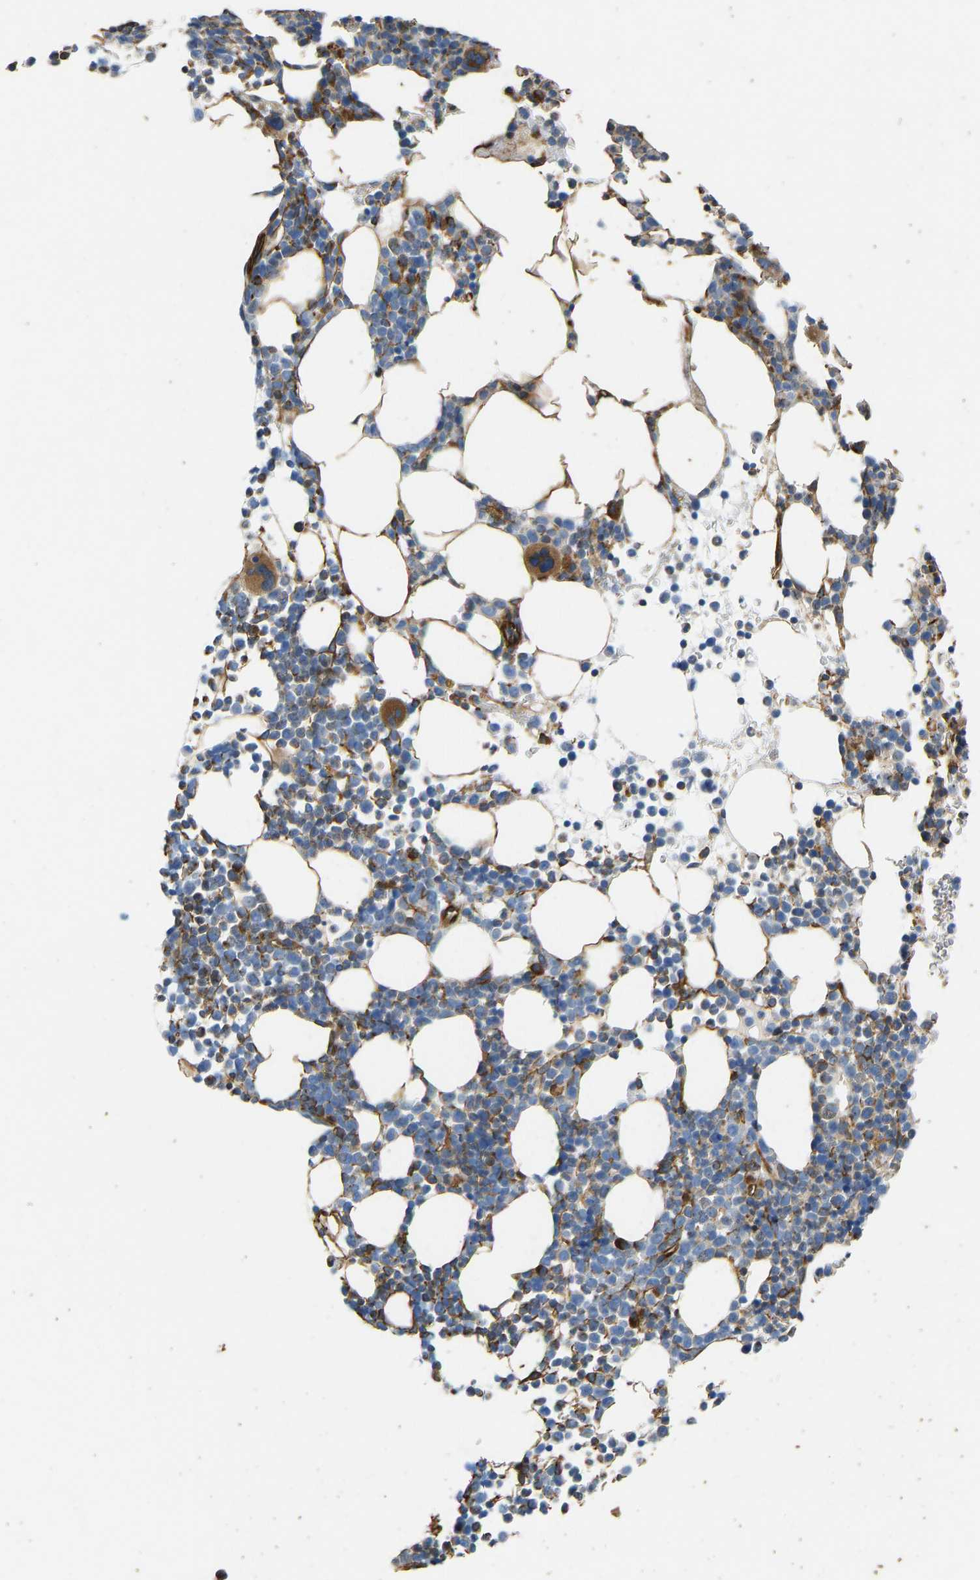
{"staining": {"intensity": "moderate", "quantity": "25%-75%", "location": "cytoplasmic/membranous"}, "tissue": "bone marrow", "cell_type": "Hematopoietic cells", "image_type": "normal", "snomed": [{"axis": "morphology", "description": "Normal tissue, NOS"}, {"axis": "morphology", "description": "Inflammation, NOS"}, {"axis": "topography", "description": "Bone marrow"}], "caption": "Protein expression analysis of unremarkable bone marrow exhibits moderate cytoplasmic/membranous expression in approximately 25%-75% of hematopoietic cells. Immunohistochemistry stains the protein of interest in brown and the nuclei are stained blue.", "gene": "BEX3", "patient": {"sex": "female", "age": 67}}